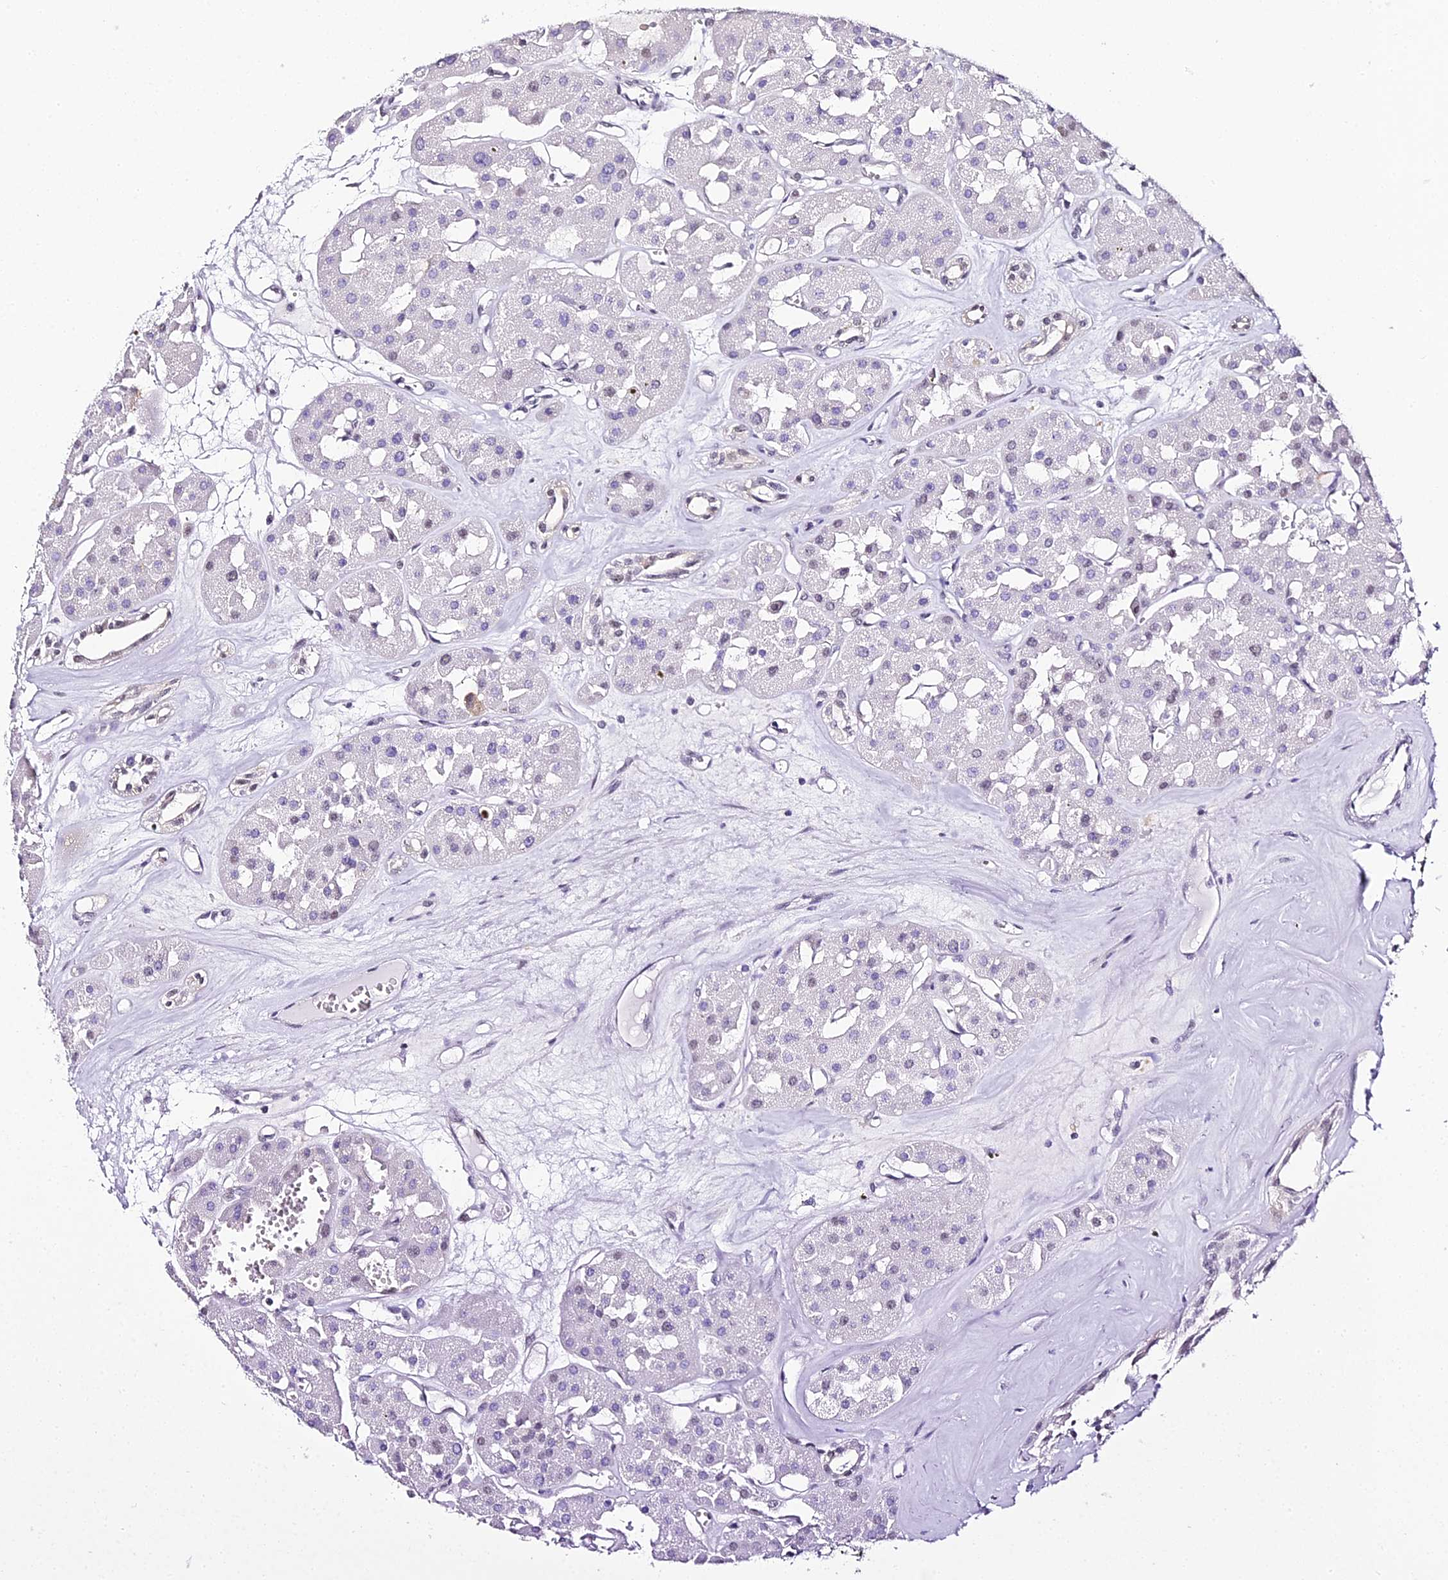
{"staining": {"intensity": "negative", "quantity": "none", "location": "none"}, "tissue": "renal cancer", "cell_type": "Tumor cells", "image_type": "cancer", "snomed": [{"axis": "morphology", "description": "Carcinoma, NOS"}, {"axis": "topography", "description": "Kidney"}], "caption": "The immunohistochemistry image has no significant expression in tumor cells of carcinoma (renal) tissue.", "gene": "ABHD14A-ACY1", "patient": {"sex": "female", "age": 75}}